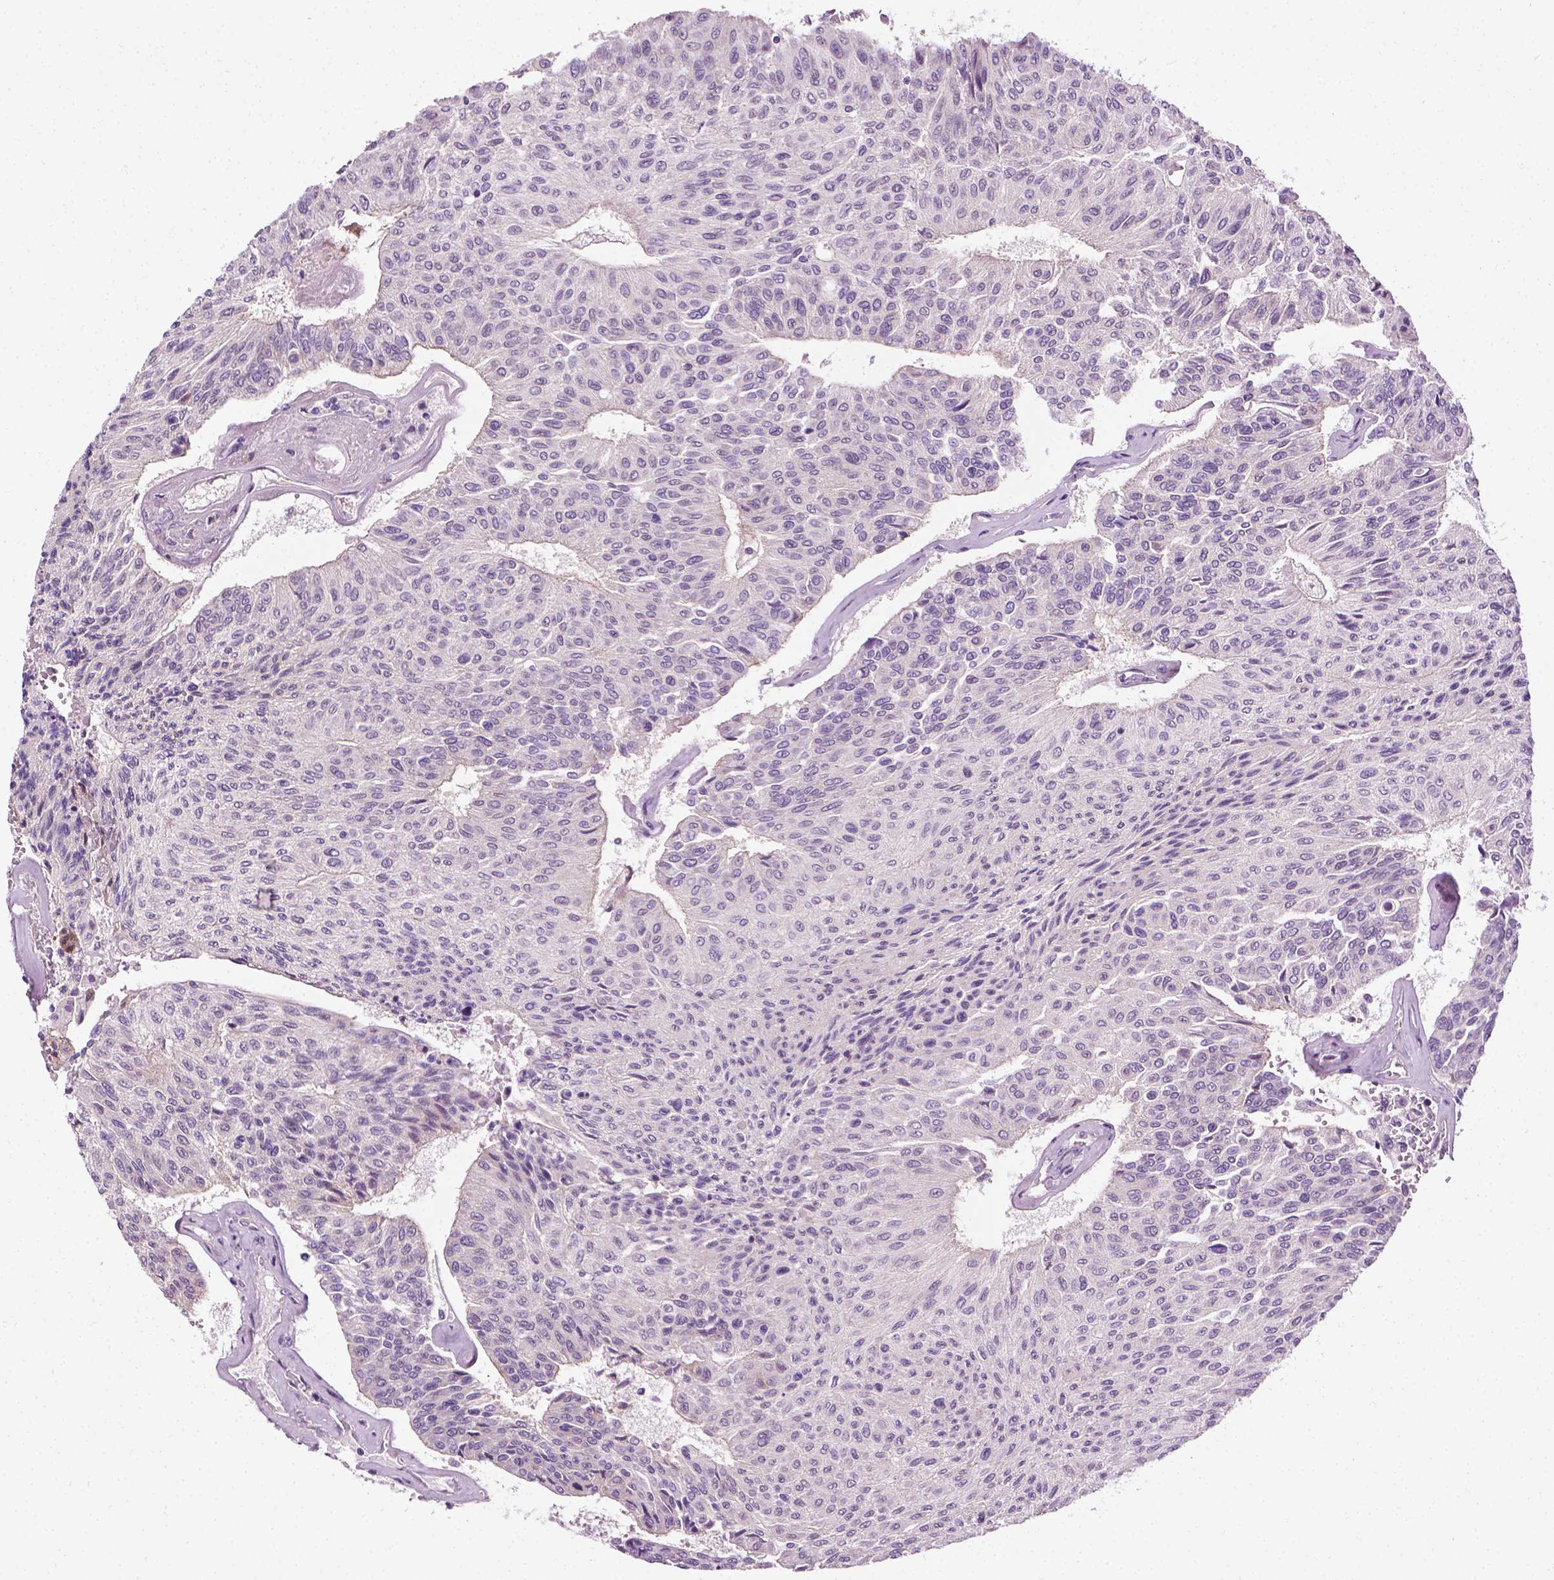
{"staining": {"intensity": "negative", "quantity": "none", "location": "none"}, "tissue": "urothelial cancer", "cell_type": "Tumor cells", "image_type": "cancer", "snomed": [{"axis": "morphology", "description": "Urothelial carcinoma, High grade"}, {"axis": "topography", "description": "Urinary bladder"}], "caption": "The photomicrograph shows no staining of tumor cells in urothelial cancer.", "gene": "MCOLN3", "patient": {"sex": "male", "age": 66}}